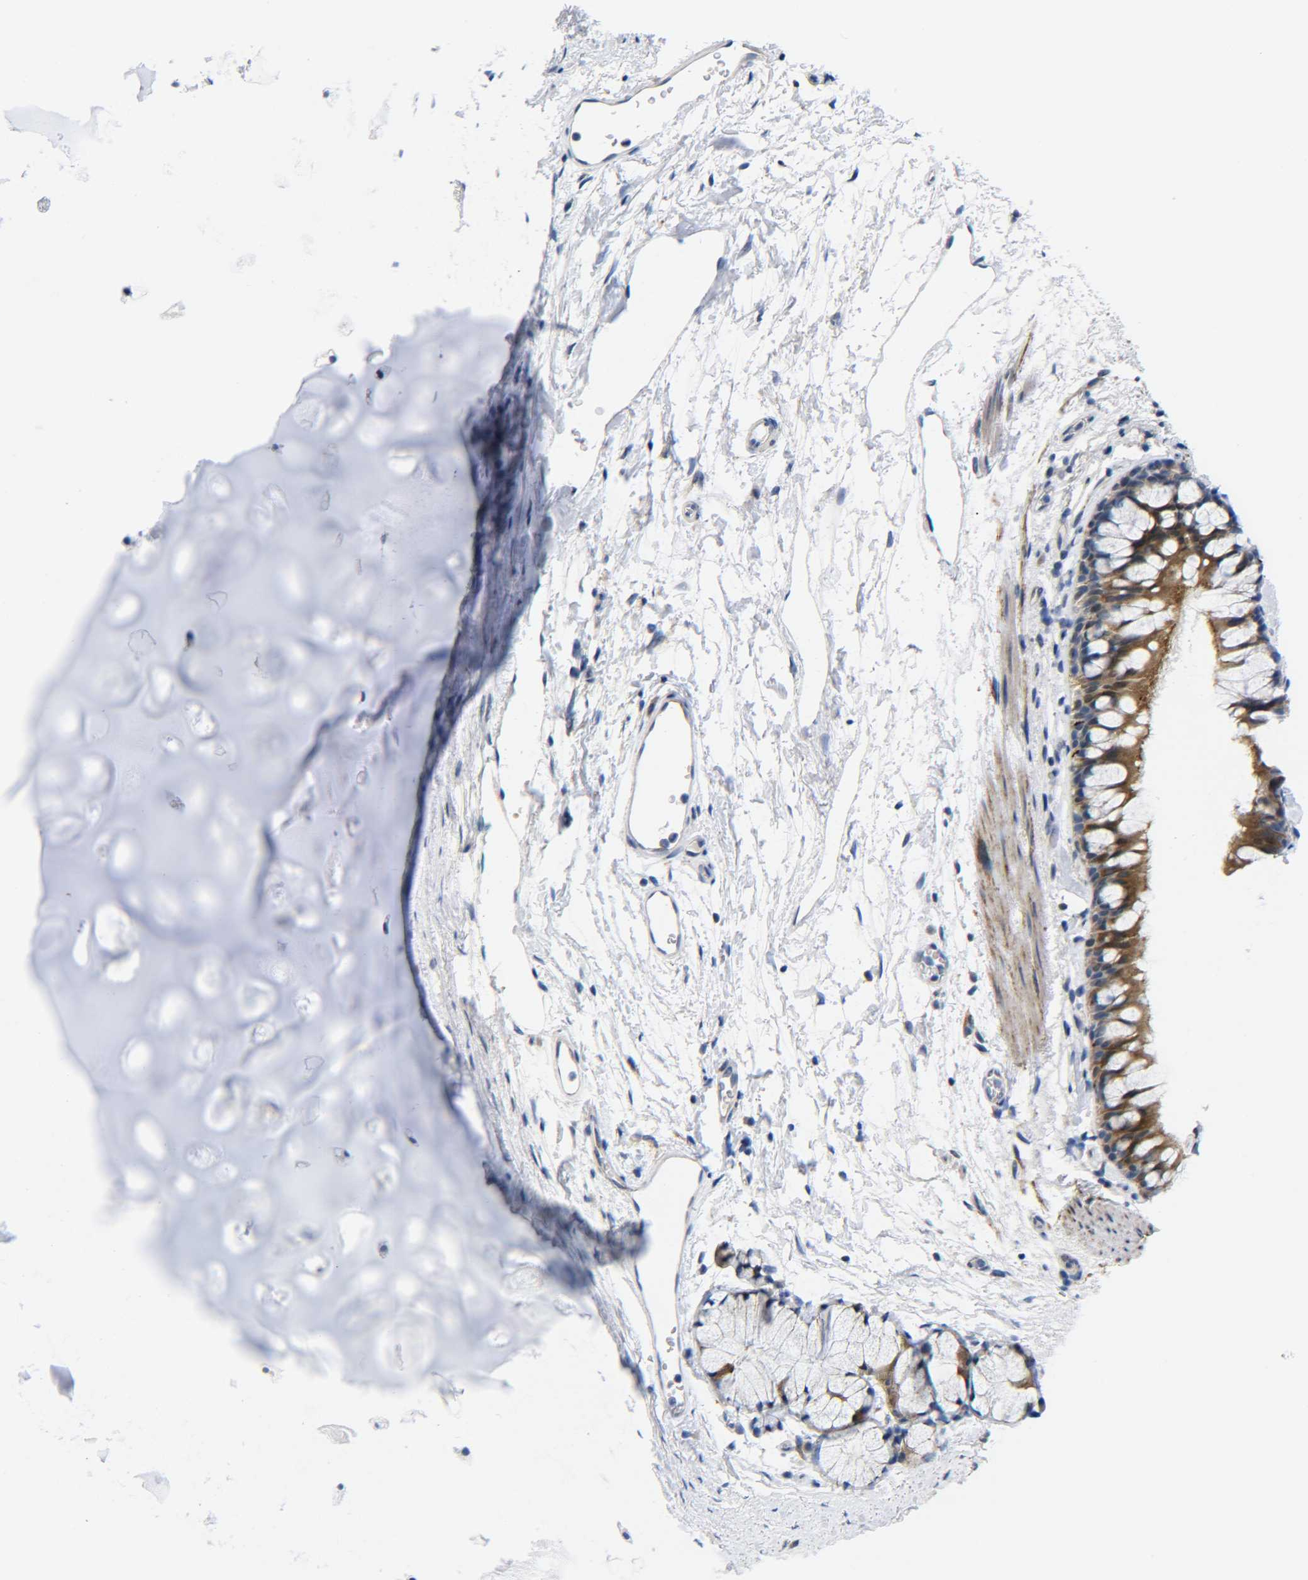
{"staining": {"intensity": "moderate", "quantity": ">75%", "location": "cytoplasmic/membranous"}, "tissue": "bronchus", "cell_type": "Respiratory epithelial cells", "image_type": "normal", "snomed": [{"axis": "morphology", "description": "Normal tissue, NOS"}, {"axis": "topography", "description": "Cartilage tissue"}, {"axis": "topography", "description": "Bronchus"}], "caption": "A medium amount of moderate cytoplasmic/membranous expression is present in approximately >75% of respiratory epithelial cells in unremarkable bronchus. The protein of interest is stained brown, and the nuclei are stained in blue (DAB (3,3'-diaminobenzidine) IHC with brightfield microscopy, high magnification).", "gene": "CMTM1", "patient": {"sex": "female", "age": 53}}